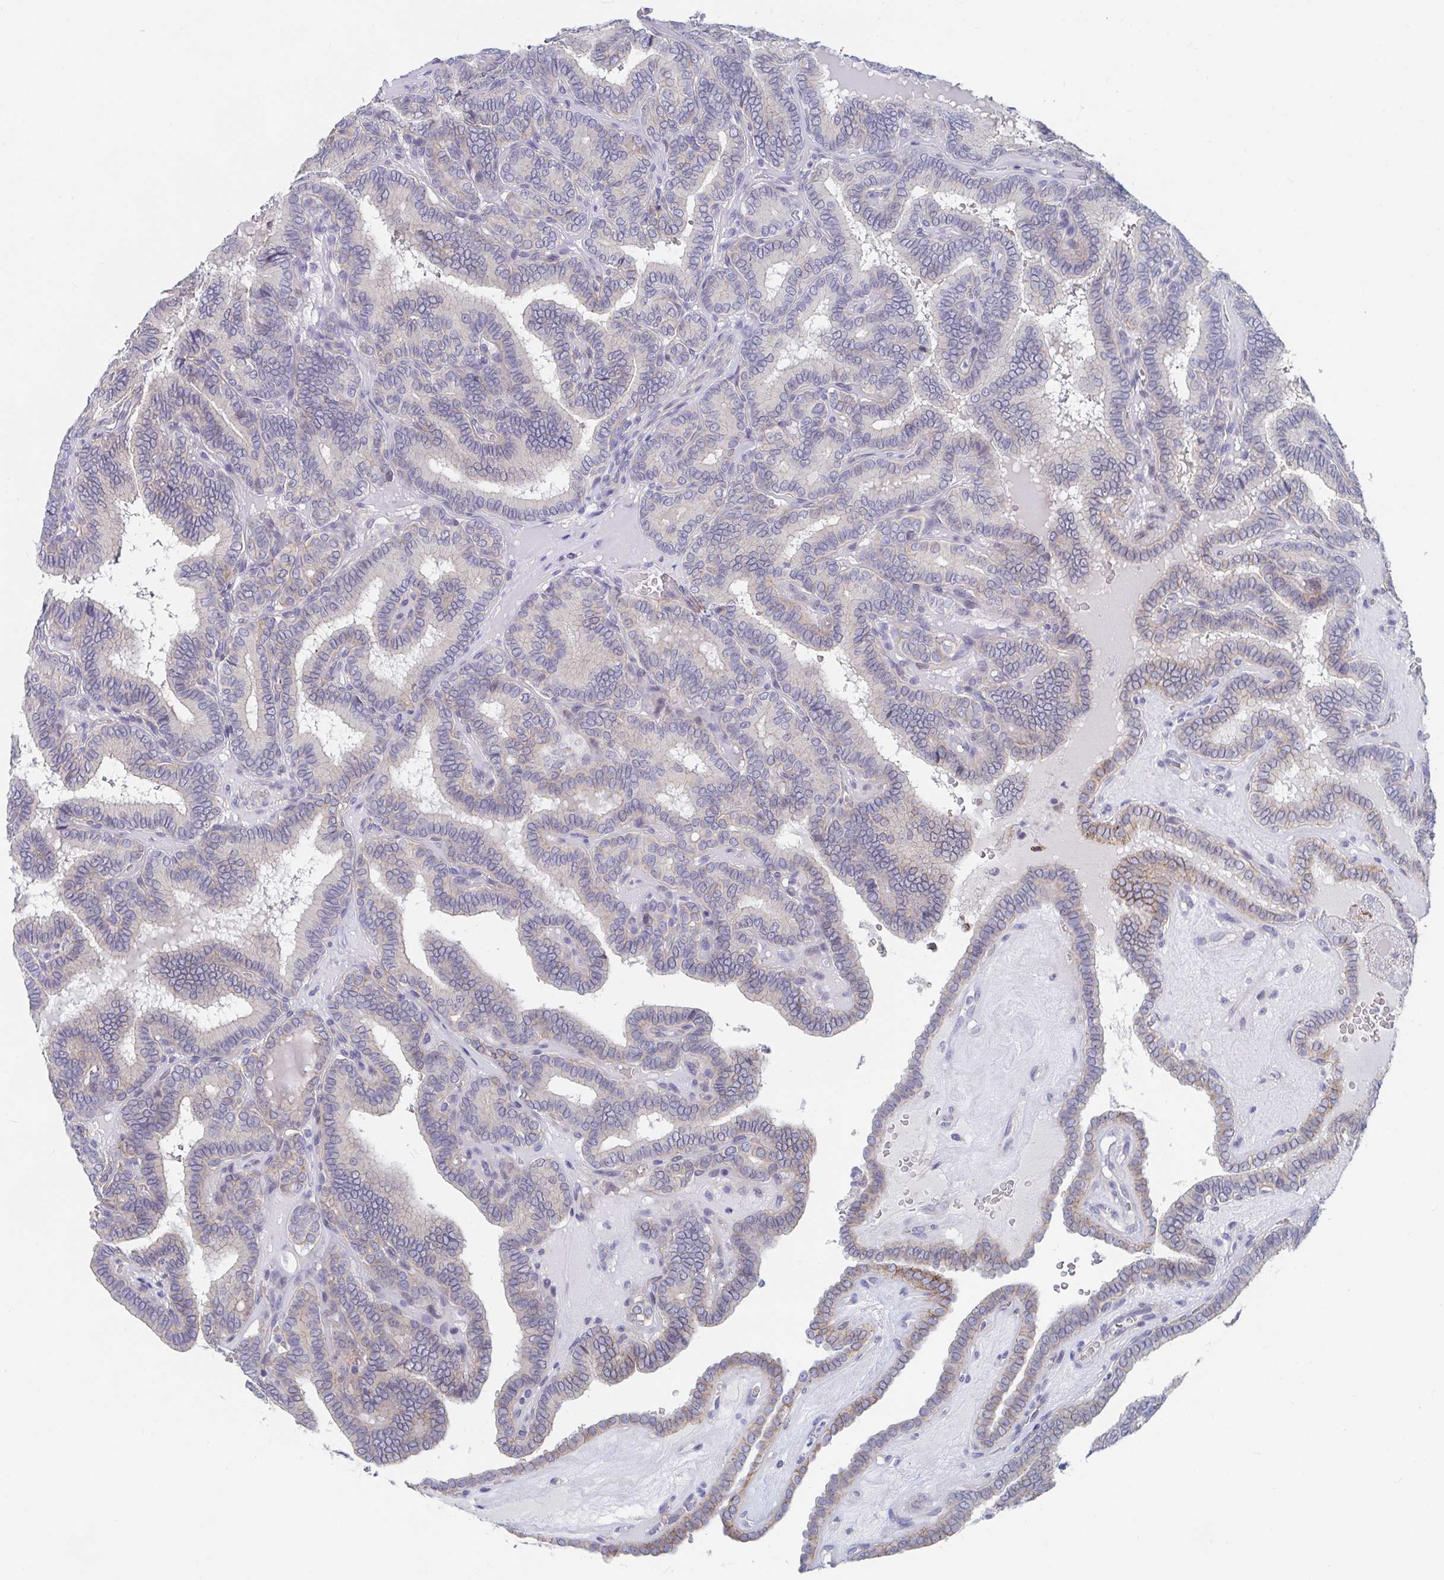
{"staining": {"intensity": "moderate", "quantity": "25%-75%", "location": "cytoplasmic/membranous"}, "tissue": "thyroid cancer", "cell_type": "Tumor cells", "image_type": "cancer", "snomed": [{"axis": "morphology", "description": "Papillary adenocarcinoma, NOS"}, {"axis": "topography", "description": "Thyroid gland"}], "caption": "A photomicrograph of thyroid cancer stained for a protein displays moderate cytoplasmic/membranous brown staining in tumor cells.", "gene": "FAM156B", "patient": {"sex": "female", "age": 21}}